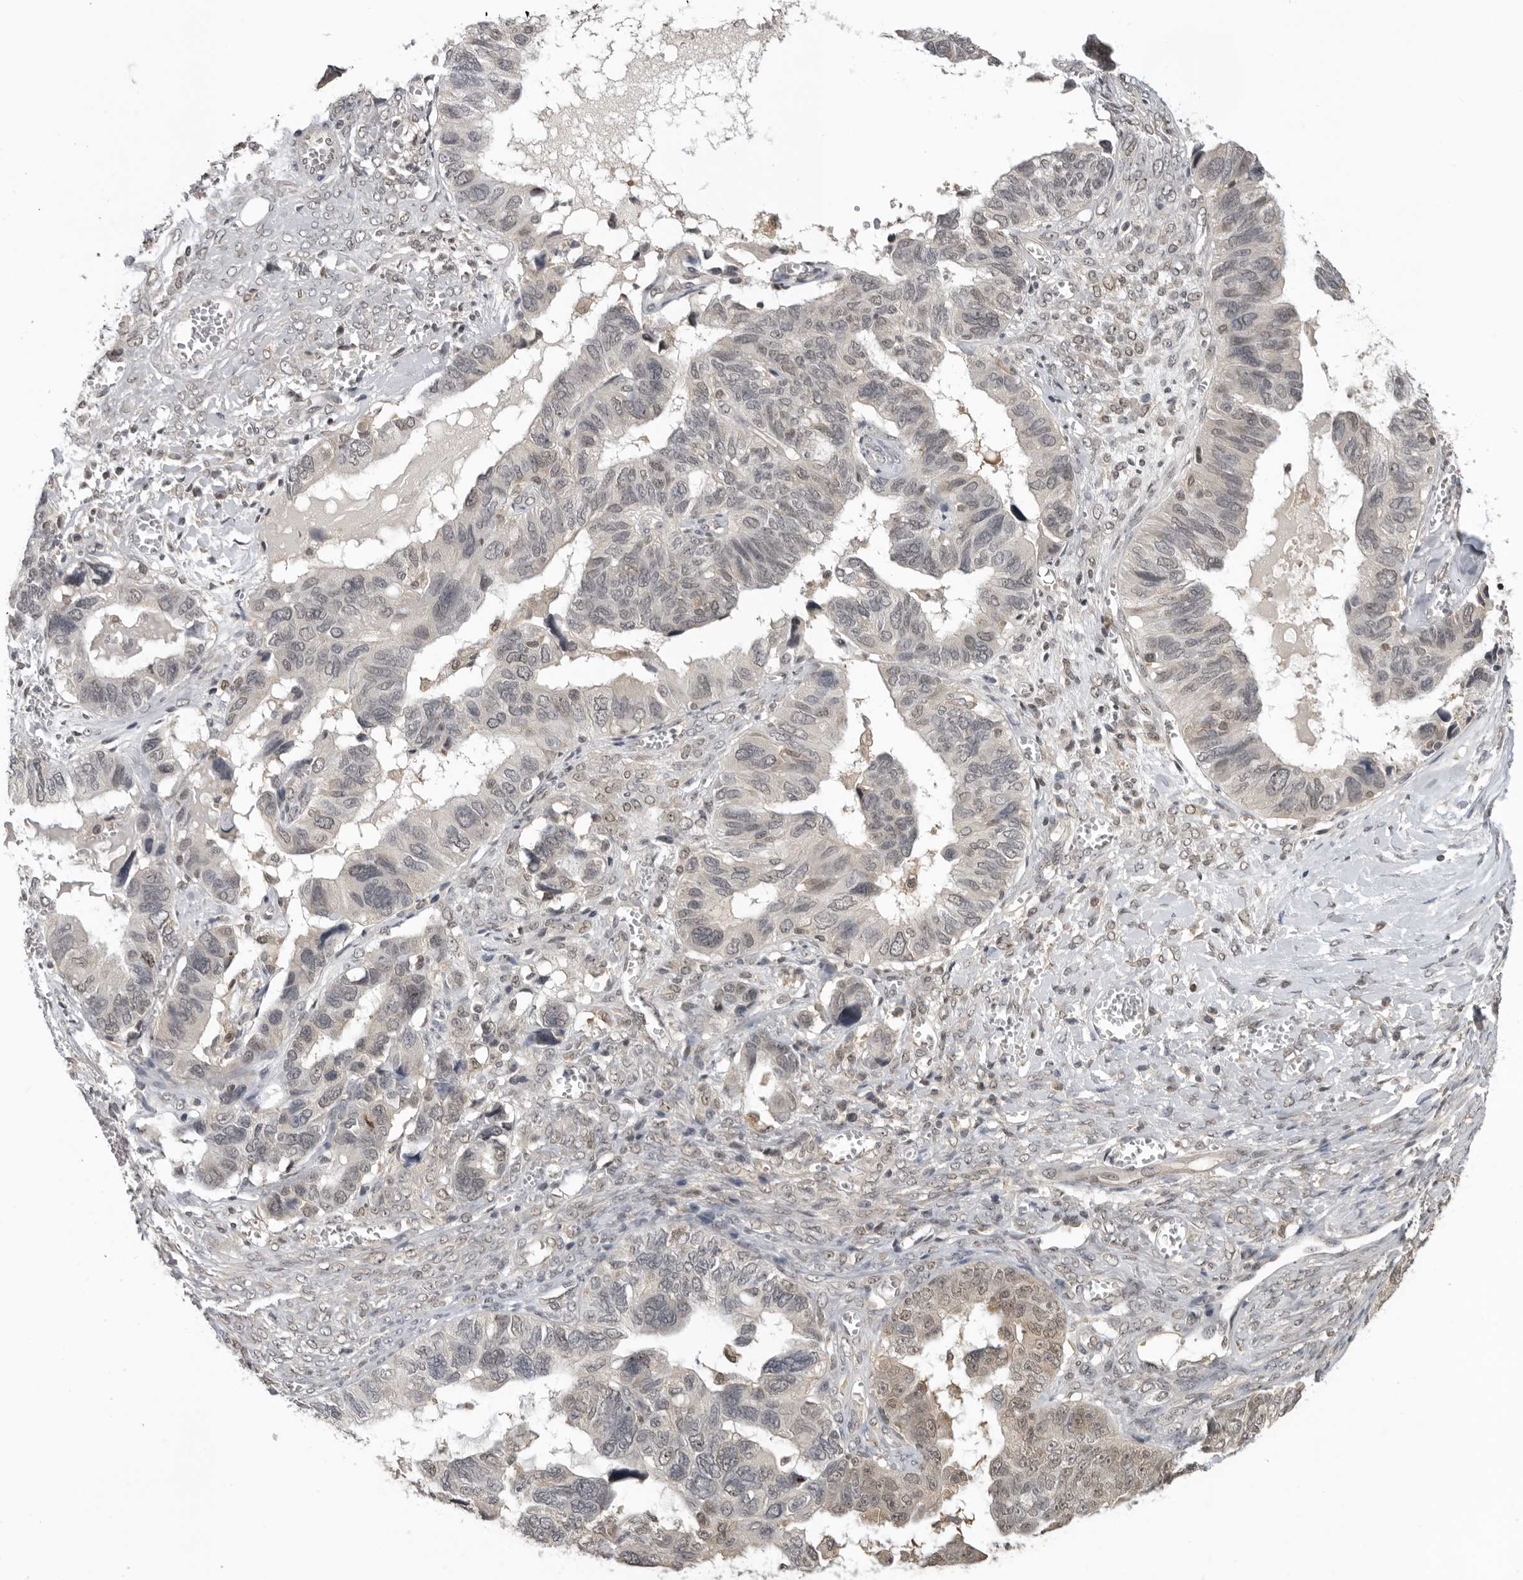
{"staining": {"intensity": "weak", "quantity": "25%-75%", "location": "cytoplasmic/membranous,nuclear"}, "tissue": "ovarian cancer", "cell_type": "Tumor cells", "image_type": "cancer", "snomed": [{"axis": "morphology", "description": "Cystadenocarcinoma, serous, NOS"}, {"axis": "topography", "description": "Ovary"}], "caption": "Tumor cells demonstrate low levels of weak cytoplasmic/membranous and nuclear staining in about 25%-75% of cells in ovarian serous cystadenocarcinoma.", "gene": "PDCL3", "patient": {"sex": "female", "age": 79}}